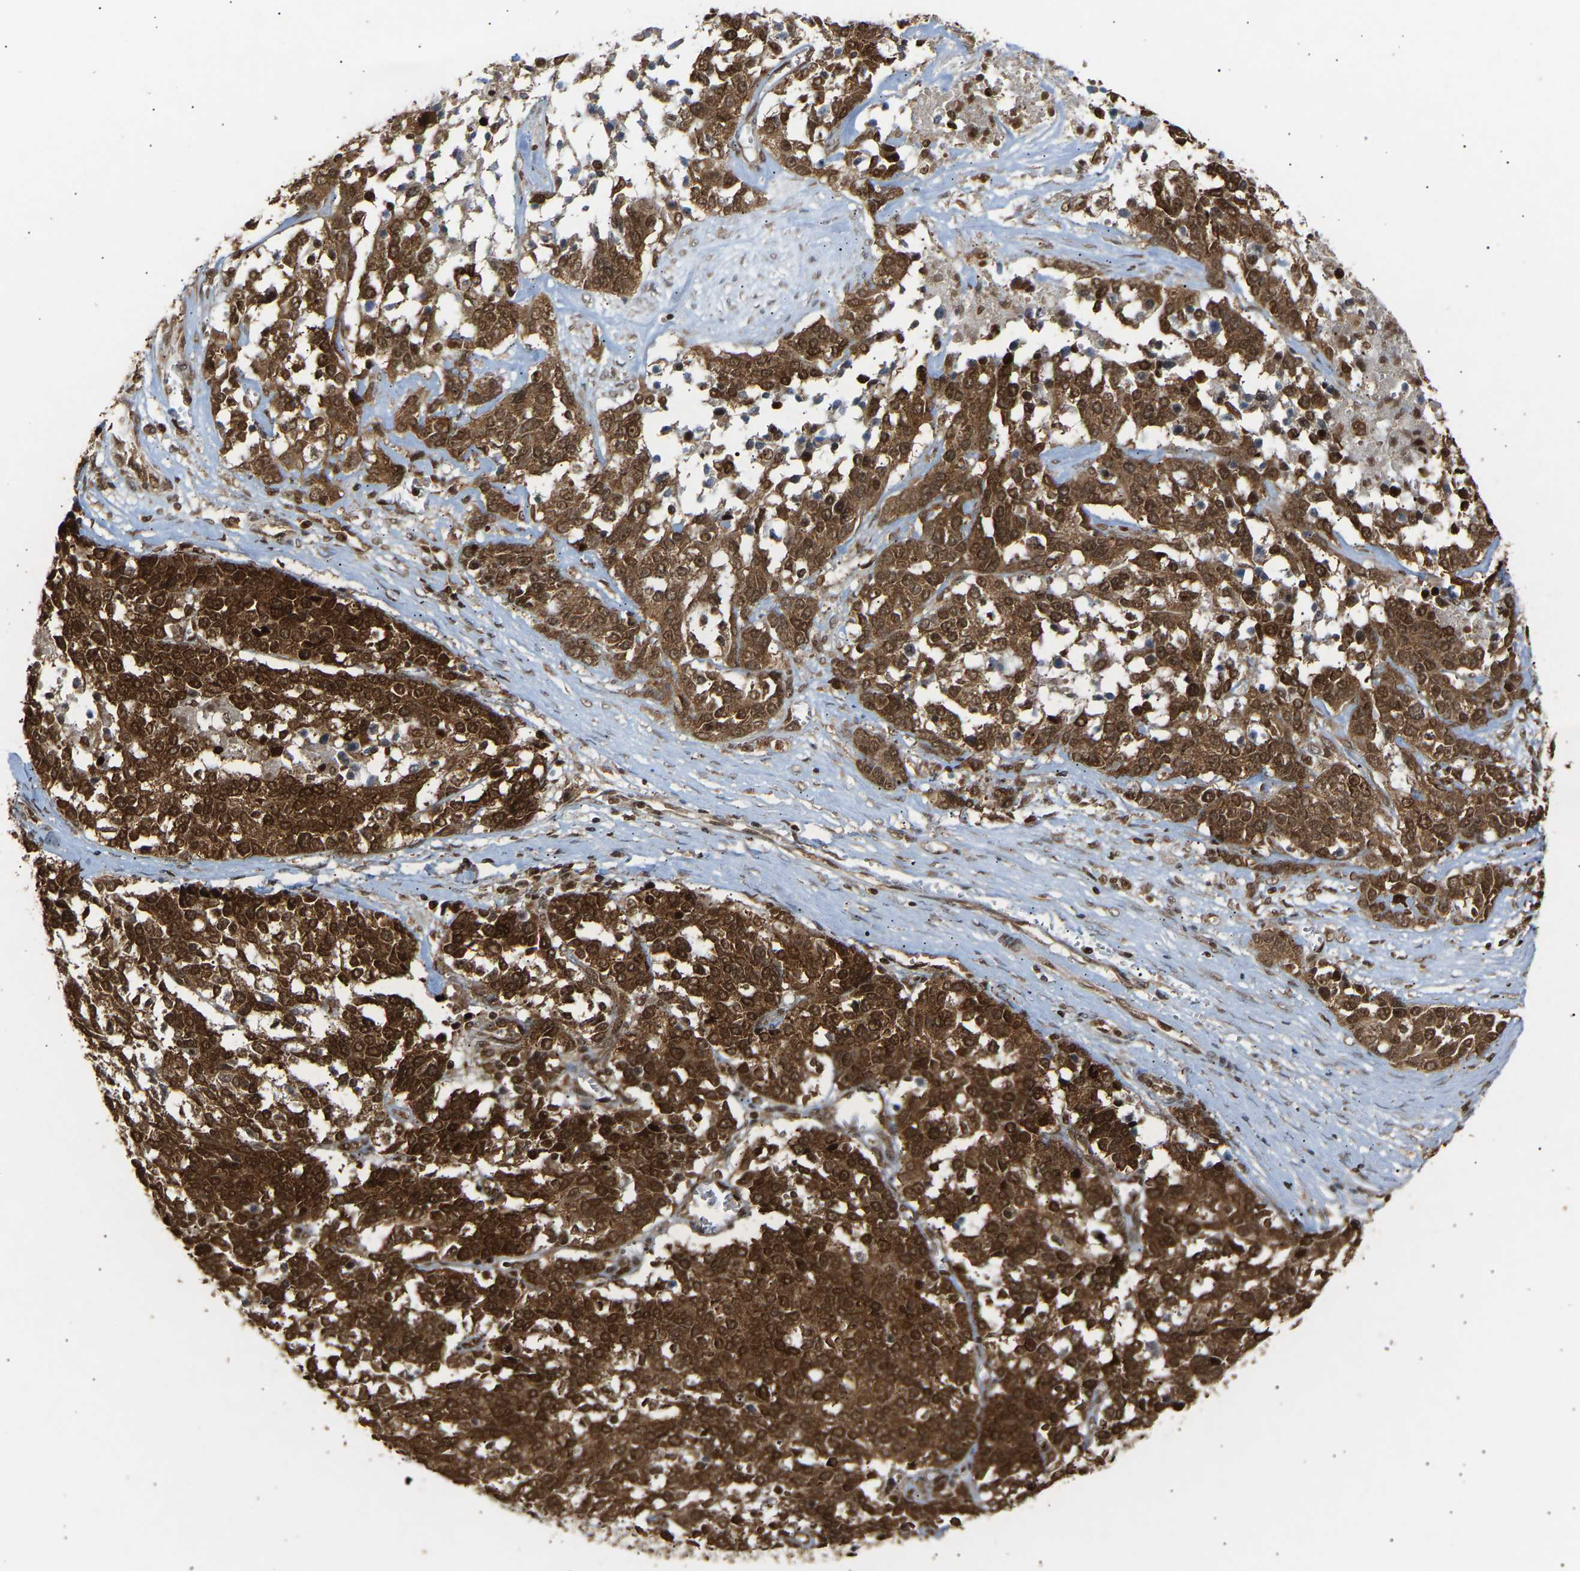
{"staining": {"intensity": "strong", "quantity": ">75%", "location": "cytoplasmic/membranous,nuclear"}, "tissue": "ovarian cancer", "cell_type": "Tumor cells", "image_type": "cancer", "snomed": [{"axis": "morphology", "description": "Cystadenocarcinoma, serous, NOS"}, {"axis": "topography", "description": "Ovary"}], "caption": "About >75% of tumor cells in ovarian serous cystadenocarcinoma show strong cytoplasmic/membranous and nuclear protein staining as visualized by brown immunohistochemical staining.", "gene": "ALYREF", "patient": {"sex": "female", "age": 44}}